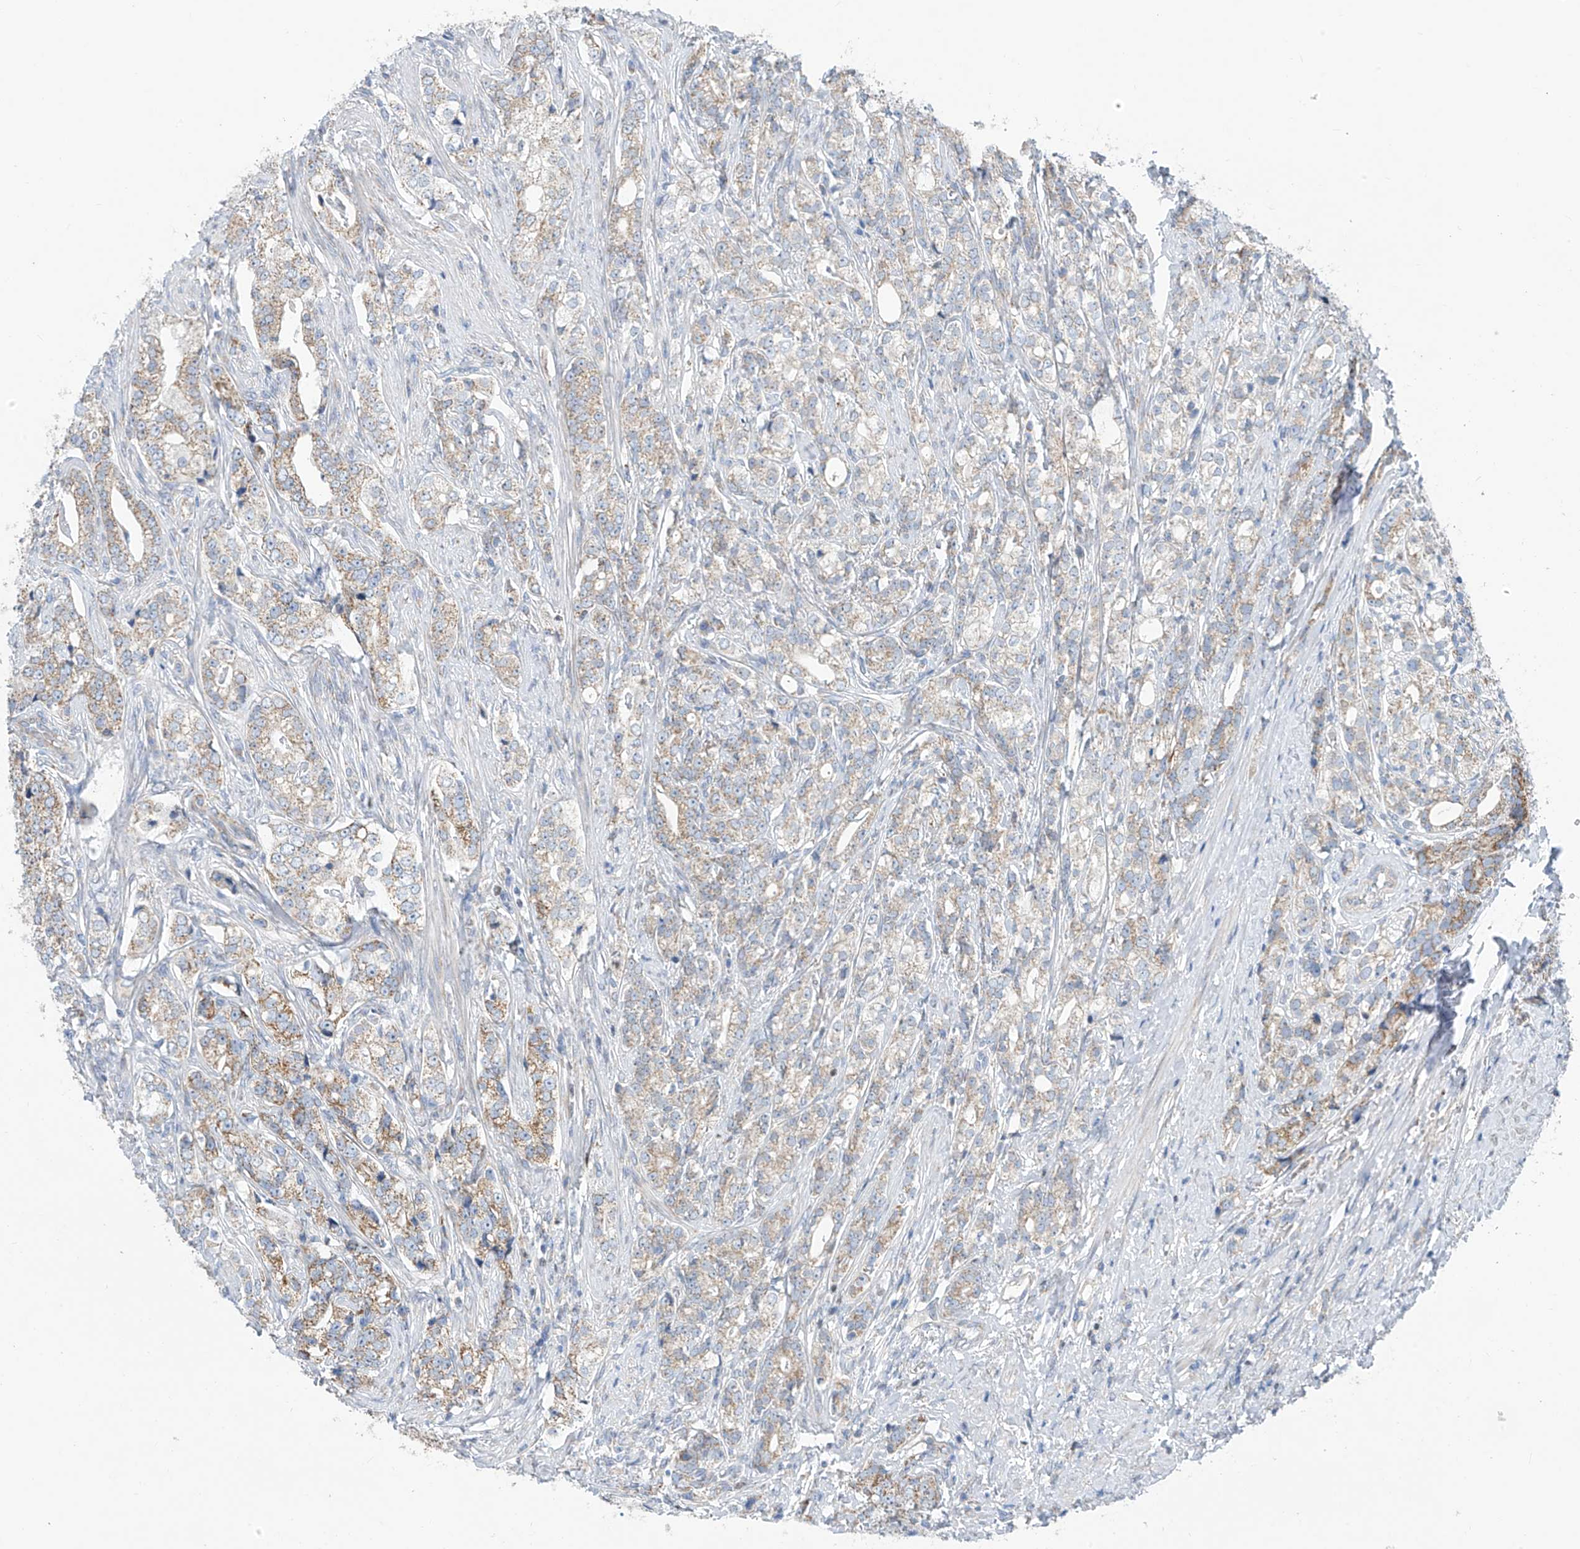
{"staining": {"intensity": "moderate", "quantity": "<25%", "location": "cytoplasmic/membranous"}, "tissue": "prostate cancer", "cell_type": "Tumor cells", "image_type": "cancer", "snomed": [{"axis": "morphology", "description": "Adenocarcinoma, High grade"}, {"axis": "topography", "description": "Prostate"}], "caption": "Moderate cytoplasmic/membranous protein positivity is seen in about <25% of tumor cells in high-grade adenocarcinoma (prostate). (brown staining indicates protein expression, while blue staining denotes nuclei).", "gene": "EOMES", "patient": {"sex": "male", "age": 69}}